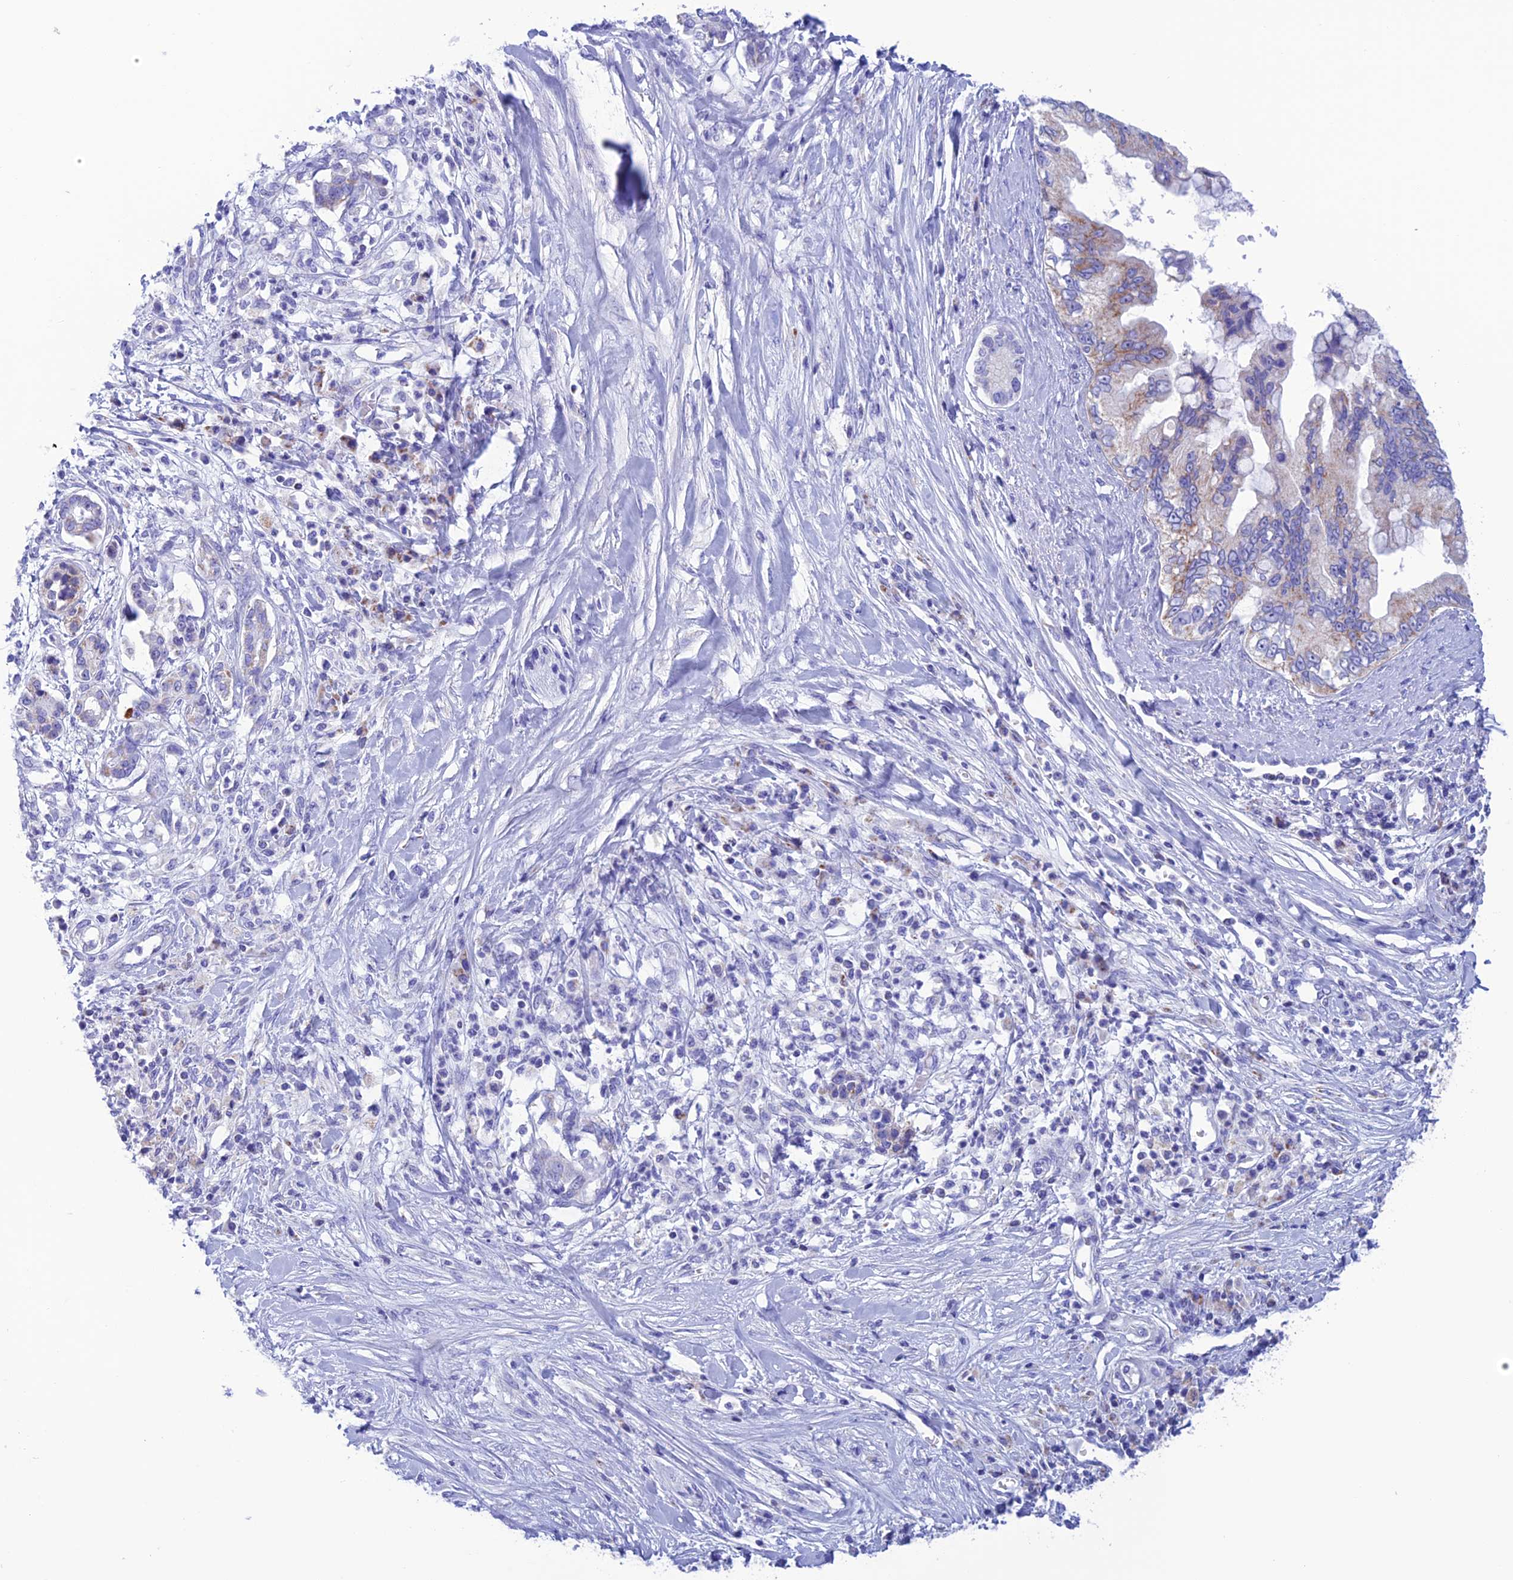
{"staining": {"intensity": "weak", "quantity": "<25%", "location": "cytoplasmic/membranous"}, "tissue": "pancreatic cancer", "cell_type": "Tumor cells", "image_type": "cancer", "snomed": [{"axis": "morphology", "description": "Adenocarcinoma, NOS"}, {"axis": "topography", "description": "Pancreas"}], "caption": "Tumor cells show no significant protein positivity in pancreatic cancer (adenocarcinoma).", "gene": "NXPE4", "patient": {"sex": "female", "age": 56}}